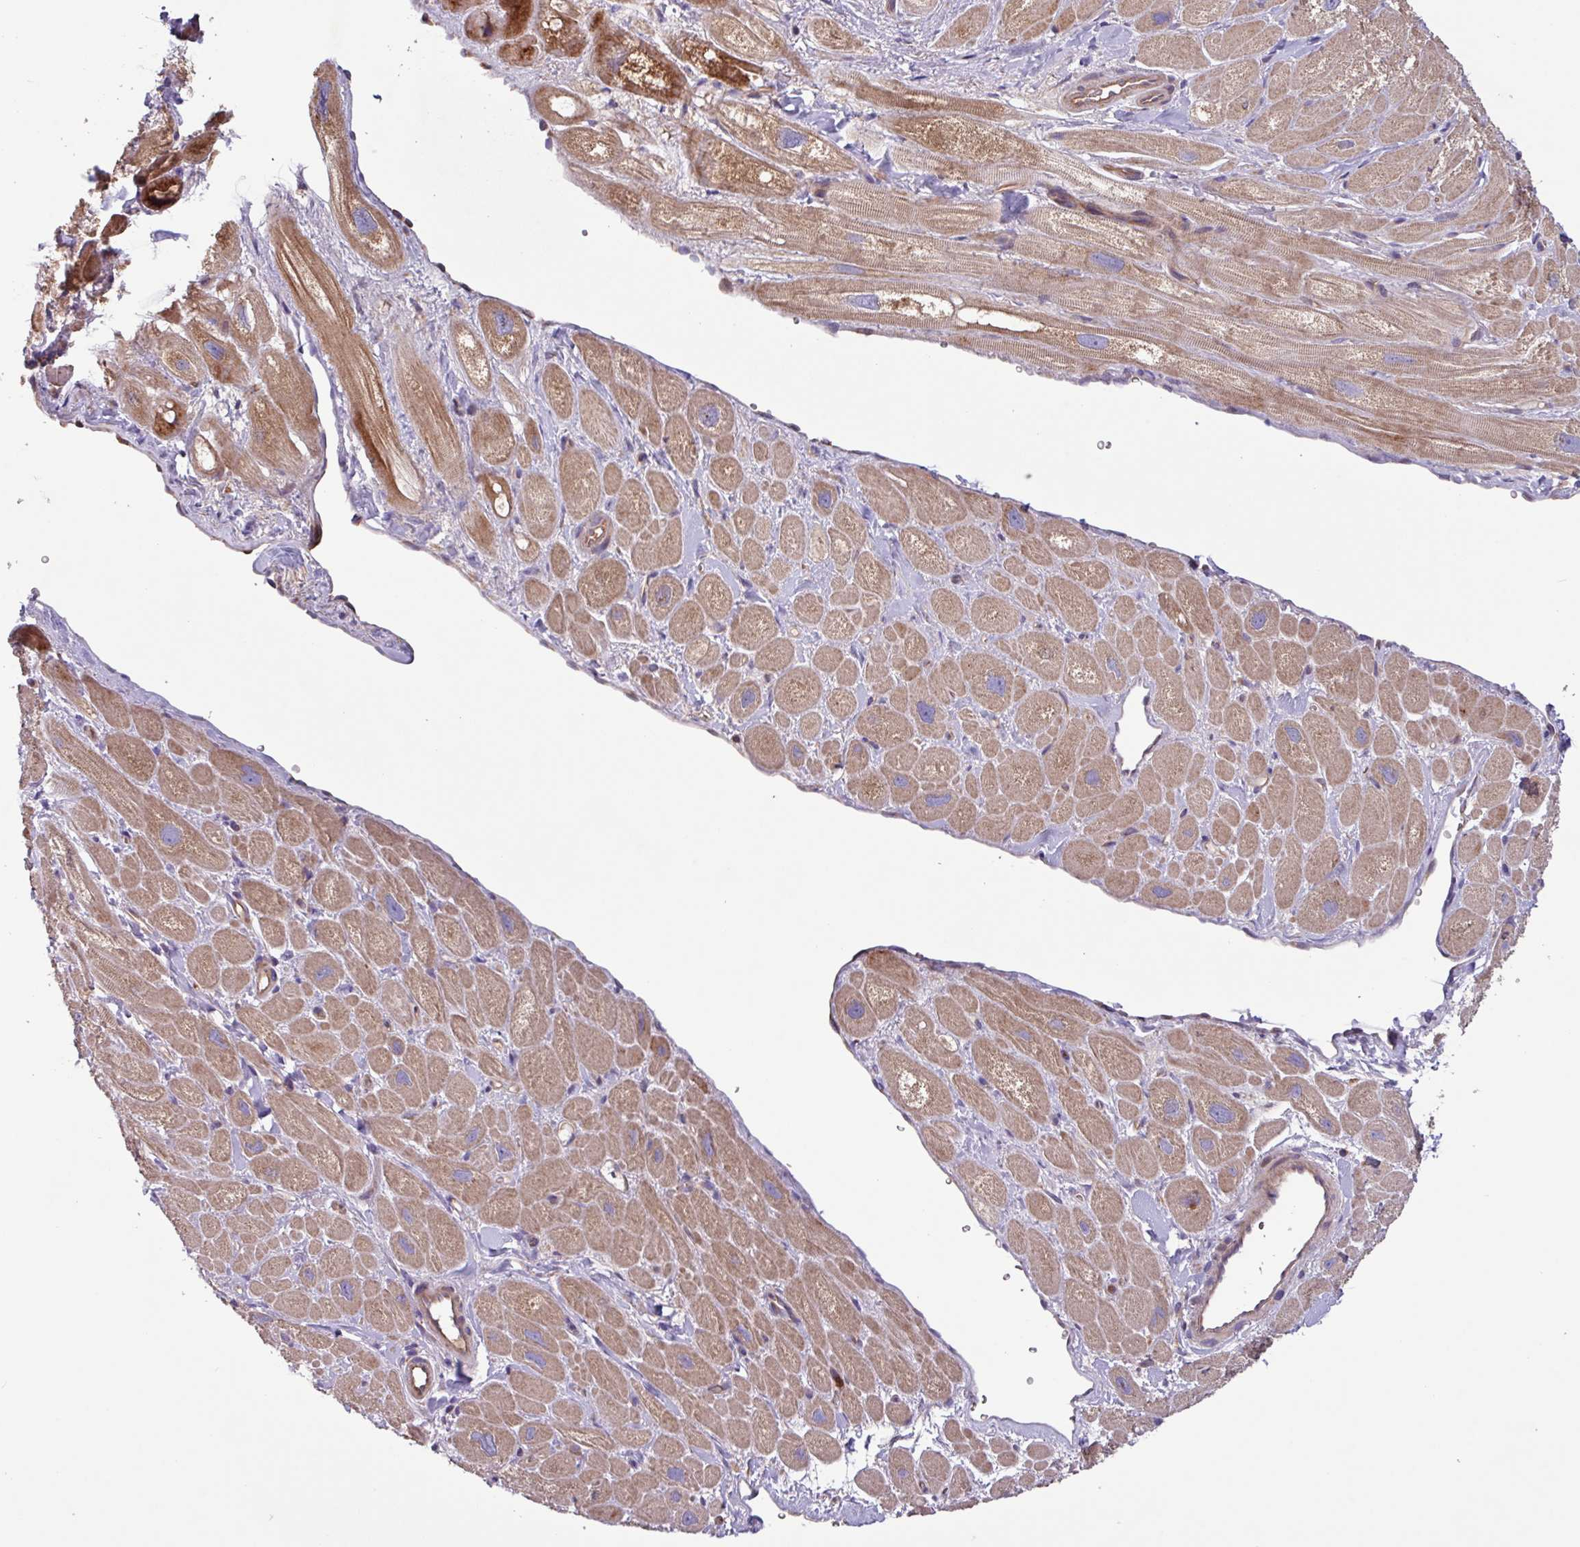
{"staining": {"intensity": "moderate", "quantity": ">75%", "location": "cytoplasmic/membranous"}, "tissue": "heart muscle", "cell_type": "Cardiomyocytes", "image_type": "normal", "snomed": [{"axis": "morphology", "description": "Normal tissue, NOS"}, {"axis": "topography", "description": "Heart"}], "caption": "Immunohistochemistry of unremarkable heart muscle demonstrates medium levels of moderate cytoplasmic/membranous positivity in about >75% of cardiomyocytes.", "gene": "PTPRQ", "patient": {"sex": "male", "age": 49}}